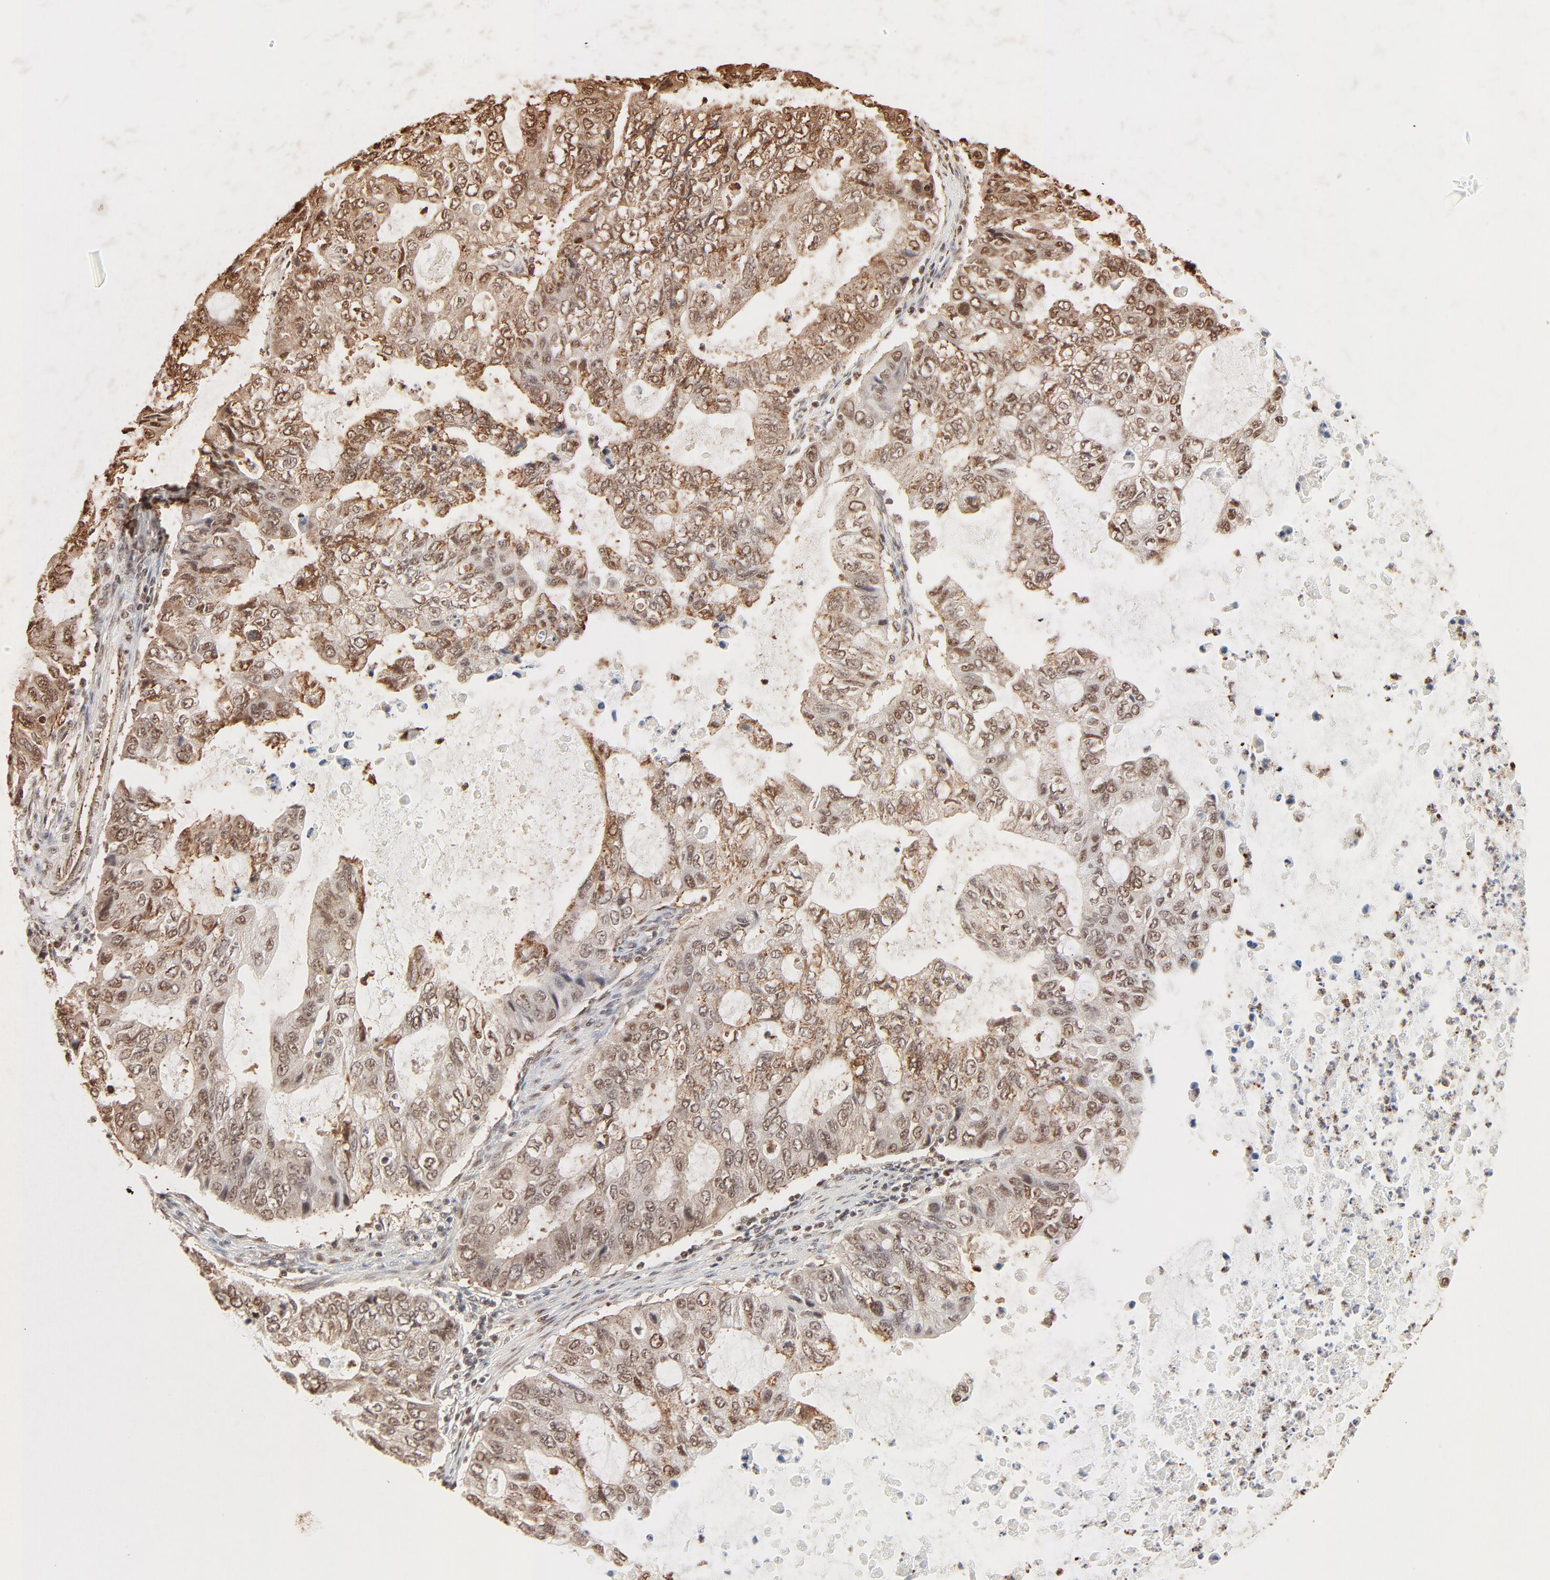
{"staining": {"intensity": "strong", "quantity": ">75%", "location": "cytoplasmic/membranous,nuclear"}, "tissue": "stomach cancer", "cell_type": "Tumor cells", "image_type": "cancer", "snomed": [{"axis": "morphology", "description": "Adenocarcinoma, NOS"}, {"axis": "topography", "description": "Stomach, upper"}], "caption": "IHC histopathology image of neoplastic tissue: human stomach adenocarcinoma stained using immunohistochemistry (IHC) demonstrates high levels of strong protein expression localized specifically in the cytoplasmic/membranous and nuclear of tumor cells, appearing as a cytoplasmic/membranous and nuclear brown color.", "gene": "FAM50A", "patient": {"sex": "female", "age": 52}}